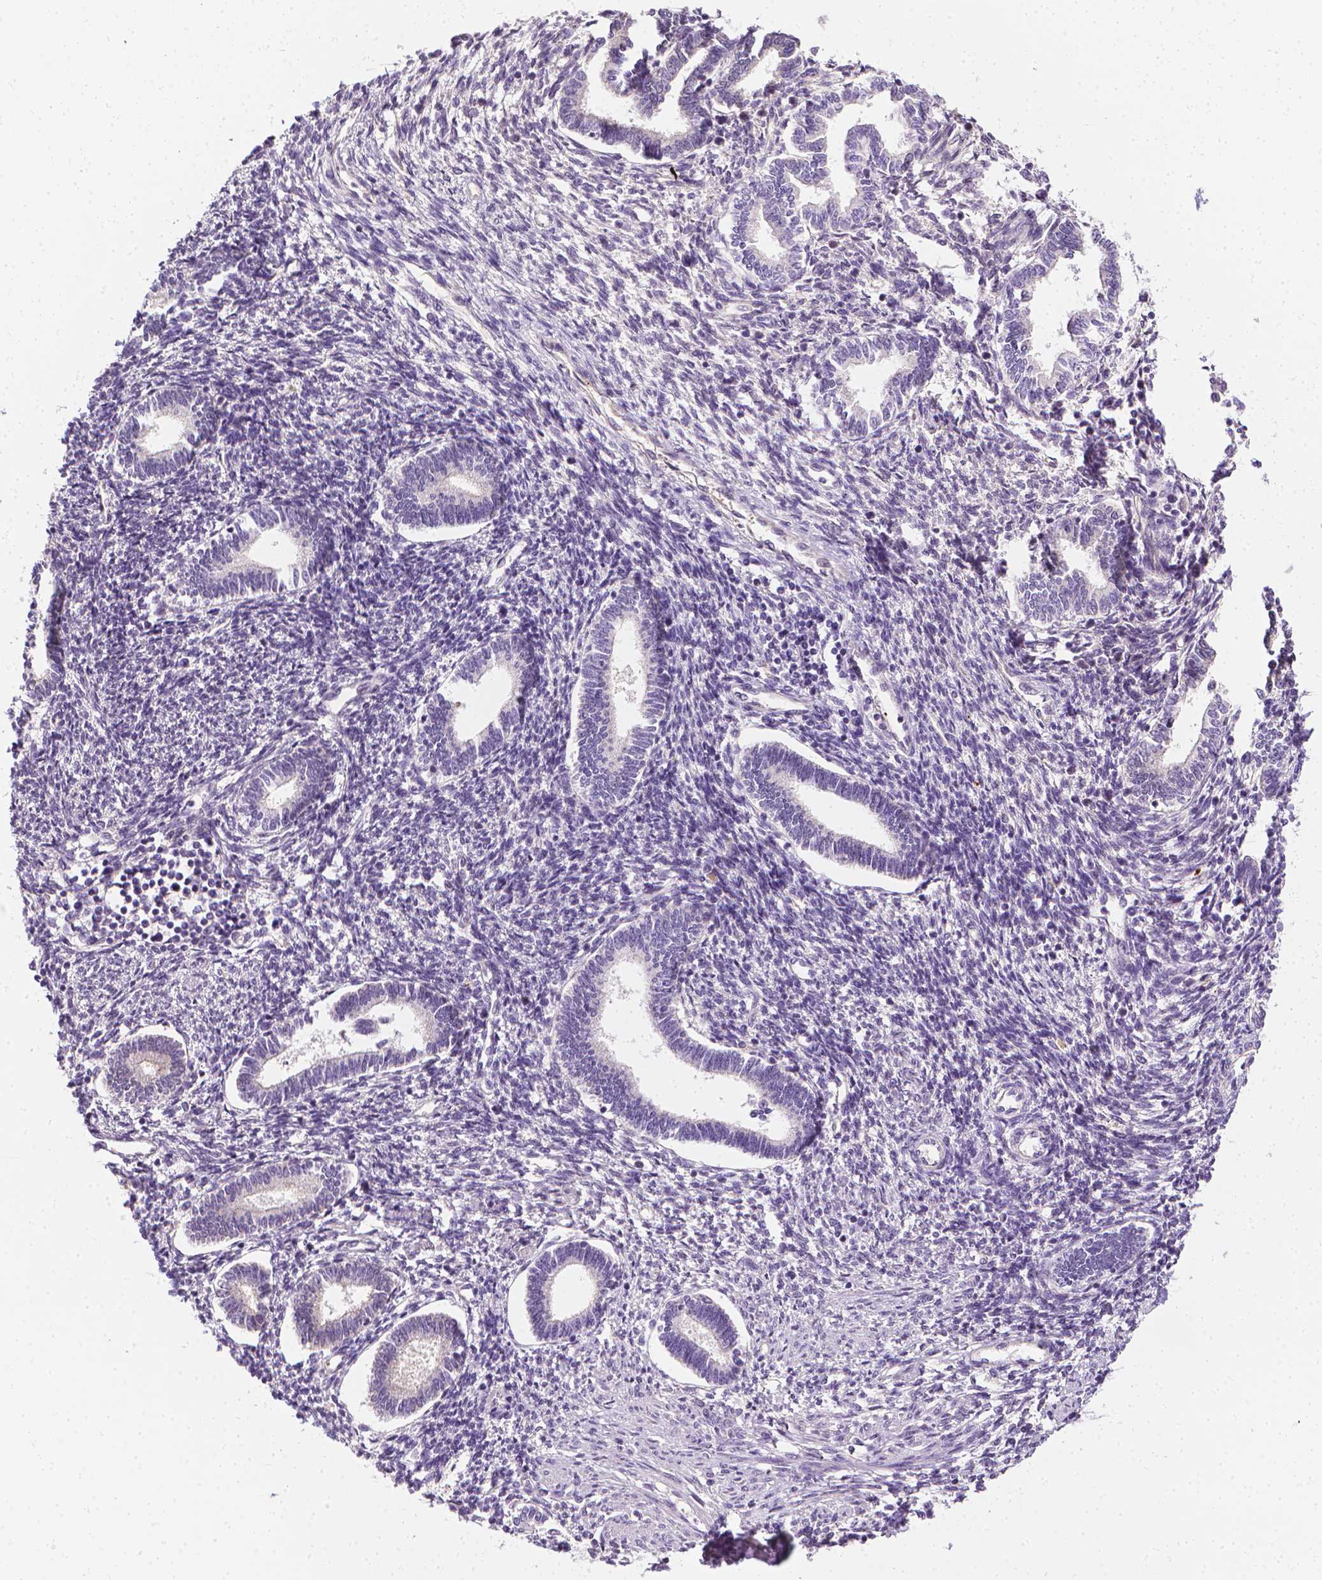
{"staining": {"intensity": "negative", "quantity": "none", "location": "none"}, "tissue": "endometrium", "cell_type": "Cells in endometrial stroma", "image_type": "normal", "snomed": [{"axis": "morphology", "description": "Normal tissue, NOS"}, {"axis": "topography", "description": "Endometrium"}], "caption": "IHC of unremarkable human endometrium demonstrates no expression in cells in endometrial stroma. Brightfield microscopy of IHC stained with DAB (3,3'-diaminobenzidine) (brown) and hematoxylin (blue), captured at high magnification.", "gene": "MCOLN3", "patient": {"sex": "female", "age": 42}}